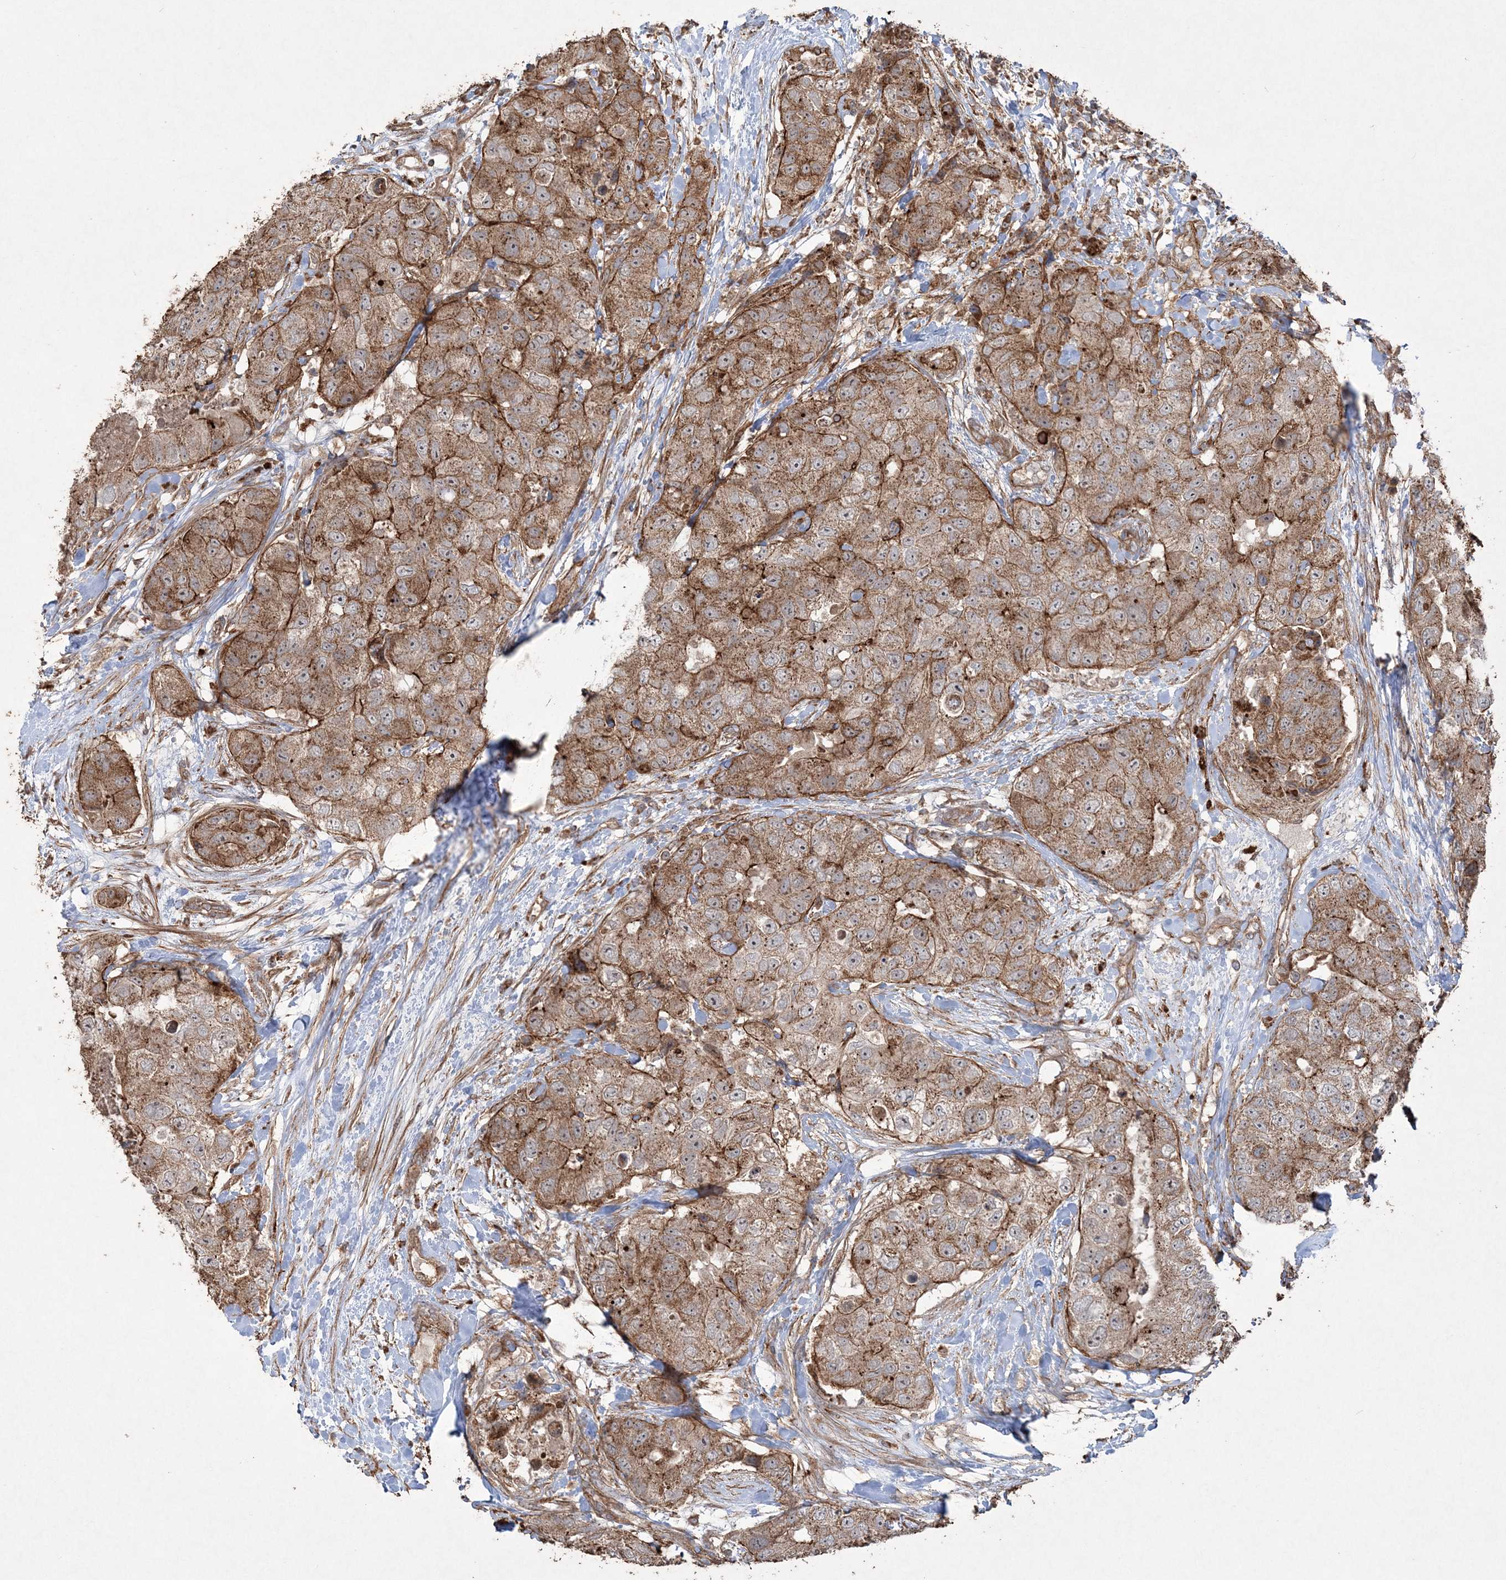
{"staining": {"intensity": "moderate", "quantity": ">75%", "location": "cytoplasmic/membranous"}, "tissue": "breast cancer", "cell_type": "Tumor cells", "image_type": "cancer", "snomed": [{"axis": "morphology", "description": "Duct carcinoma"}, {"axis": "topography", "description": "Breast"}], "caption": "Immunohistochemistry of human breast cancer exhibits medium levels of moderate cytoplasmic/membranous staining in about >75% of tumor cells.", "gene": "TTC7A", "patient": {"sex": "female", "age": 62}}